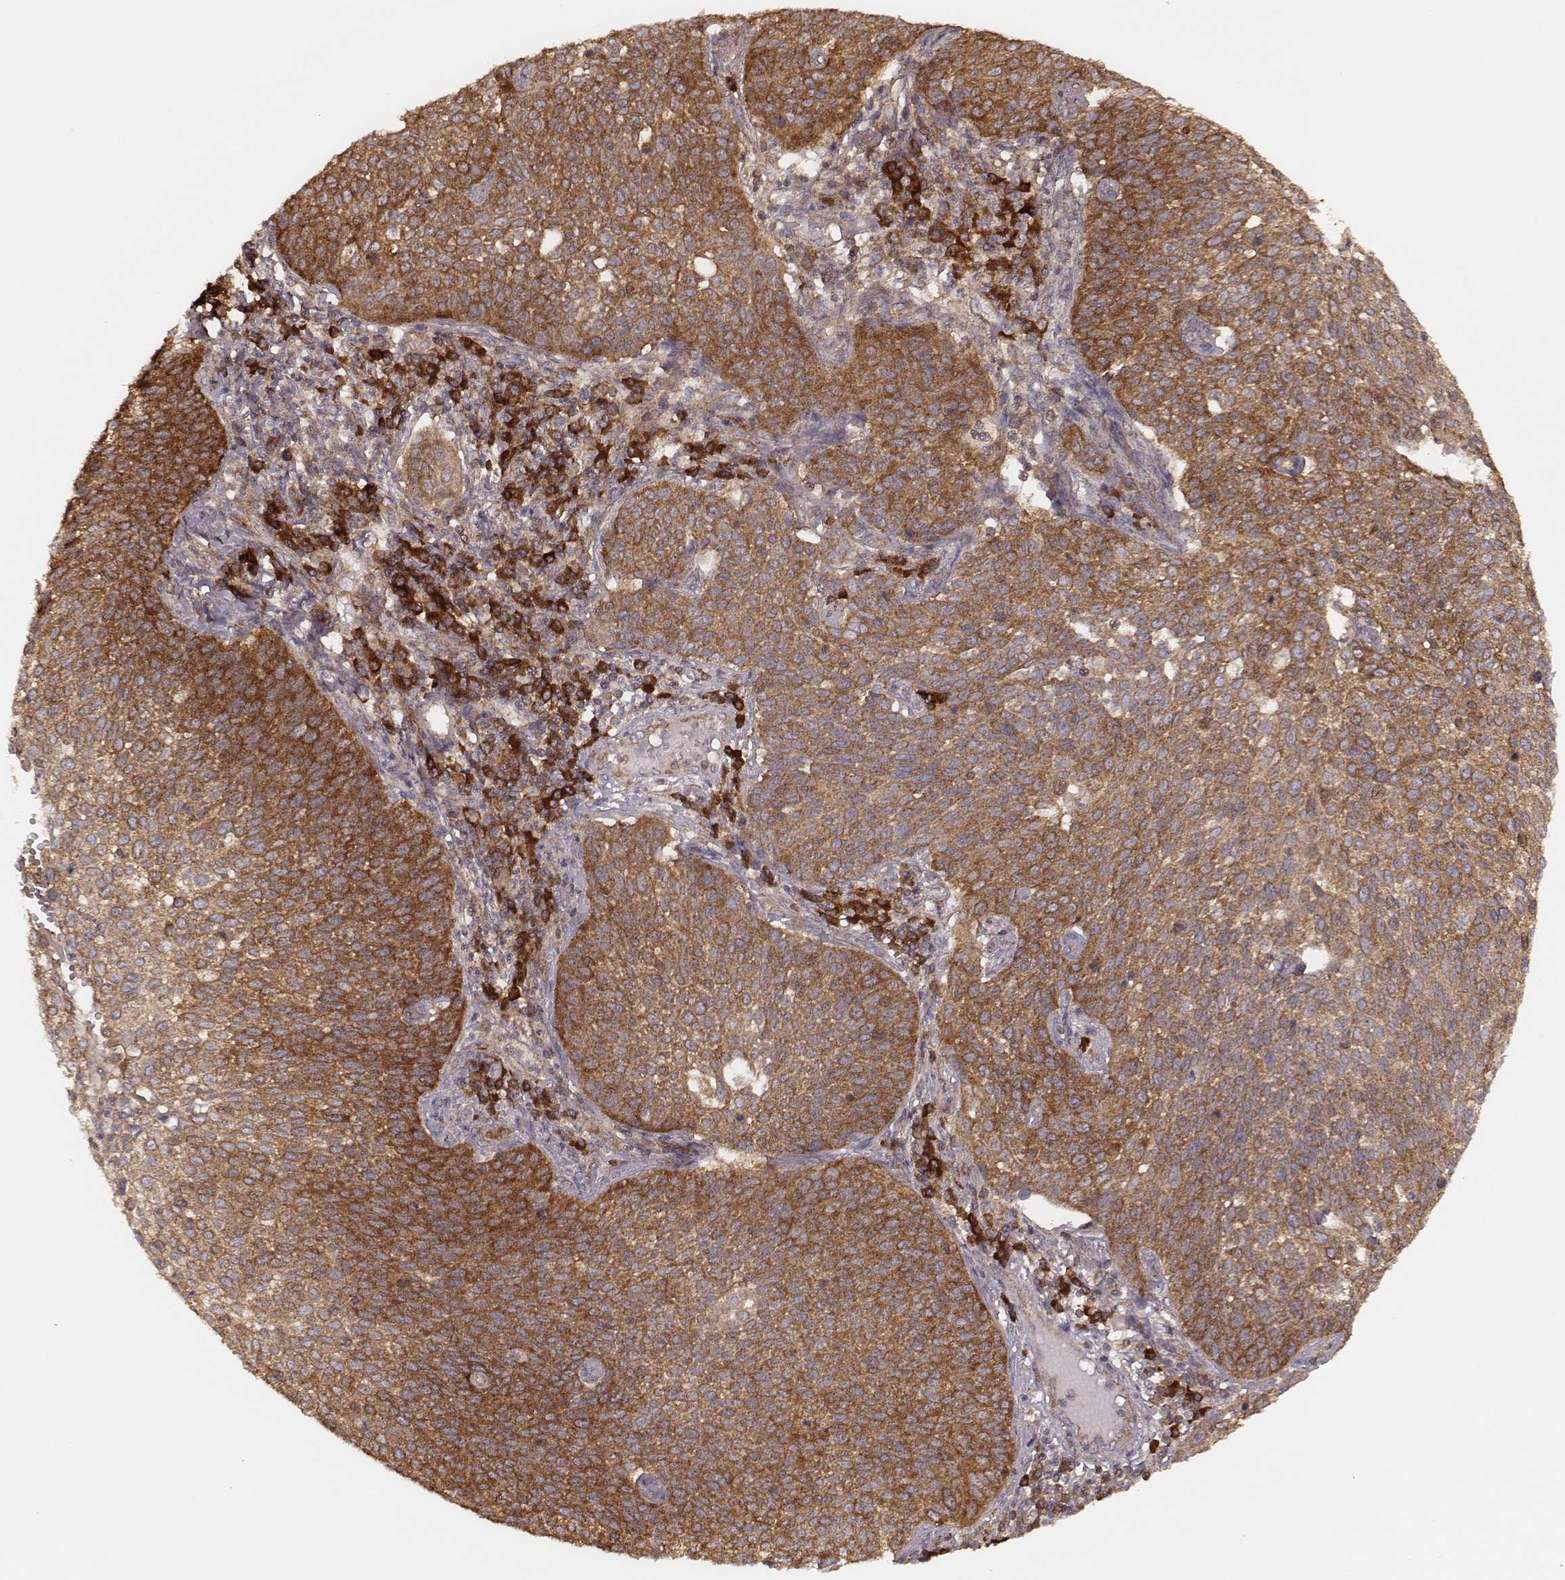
{"staining": {"intensity": "strong", "quantity": ">75%", "location": "cytoplasmic/membranous"}, "tissue": "cervical cancer", "cell_type": "Tumor cells", "image_type": "cancer", "snomed": [{"axis": "morphology", "description": "Squamous cell carcinoma, NOS"}, {"axis": "topography", "description": "Cervix"}], "caption": "Squamous cell carcinoma (cervical) was stained to show a protein in brown. There is high levels of strong cytoplasmic/membranous expression in approximately >75% of tumor cells.", "gene": "CARS1", "patient": {"sex": "female", "age": 34}}